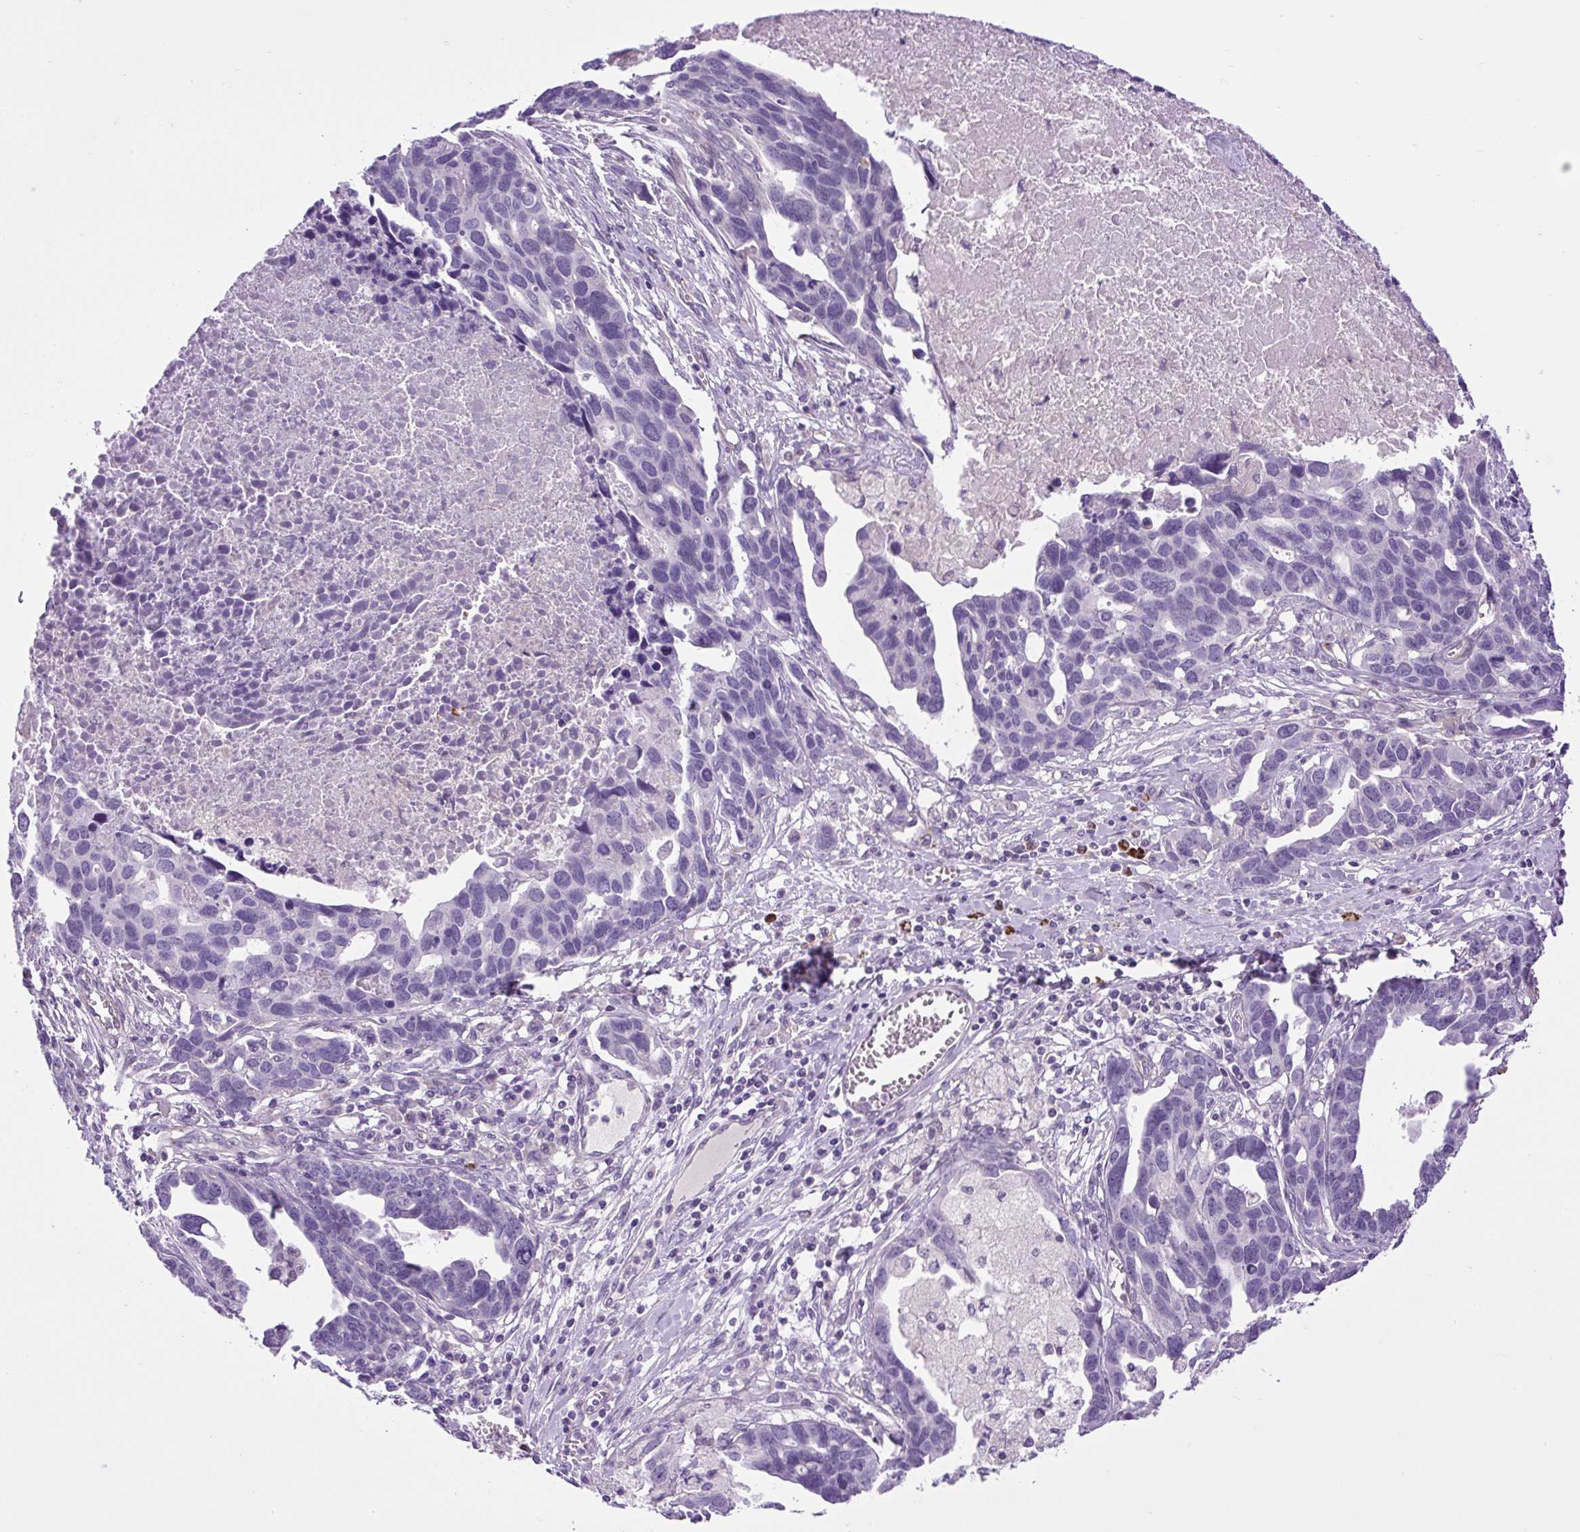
{"staining": {"intensity": "negative", "quantity": "none", "location": "none"}, "tissue": "ovarian cancer", "cell_type": "Tumor cells", "image_type": "cancer", "snomed": [{"axis": "morphology", "description": "Cystadenocarcinoma, serous, NOS"}, {"axis": "topography", "description": "Ovary"}], "caption": "Immunohistochemistry (IHC) micrograph of neoplastic tissue: ovarian cancer (serous cystadenocarcinoma) stained with DAB shows no significant protein staining in tumor cells.", "gene": "VWA7", "patient": {"sex": "female", "age": 54}}